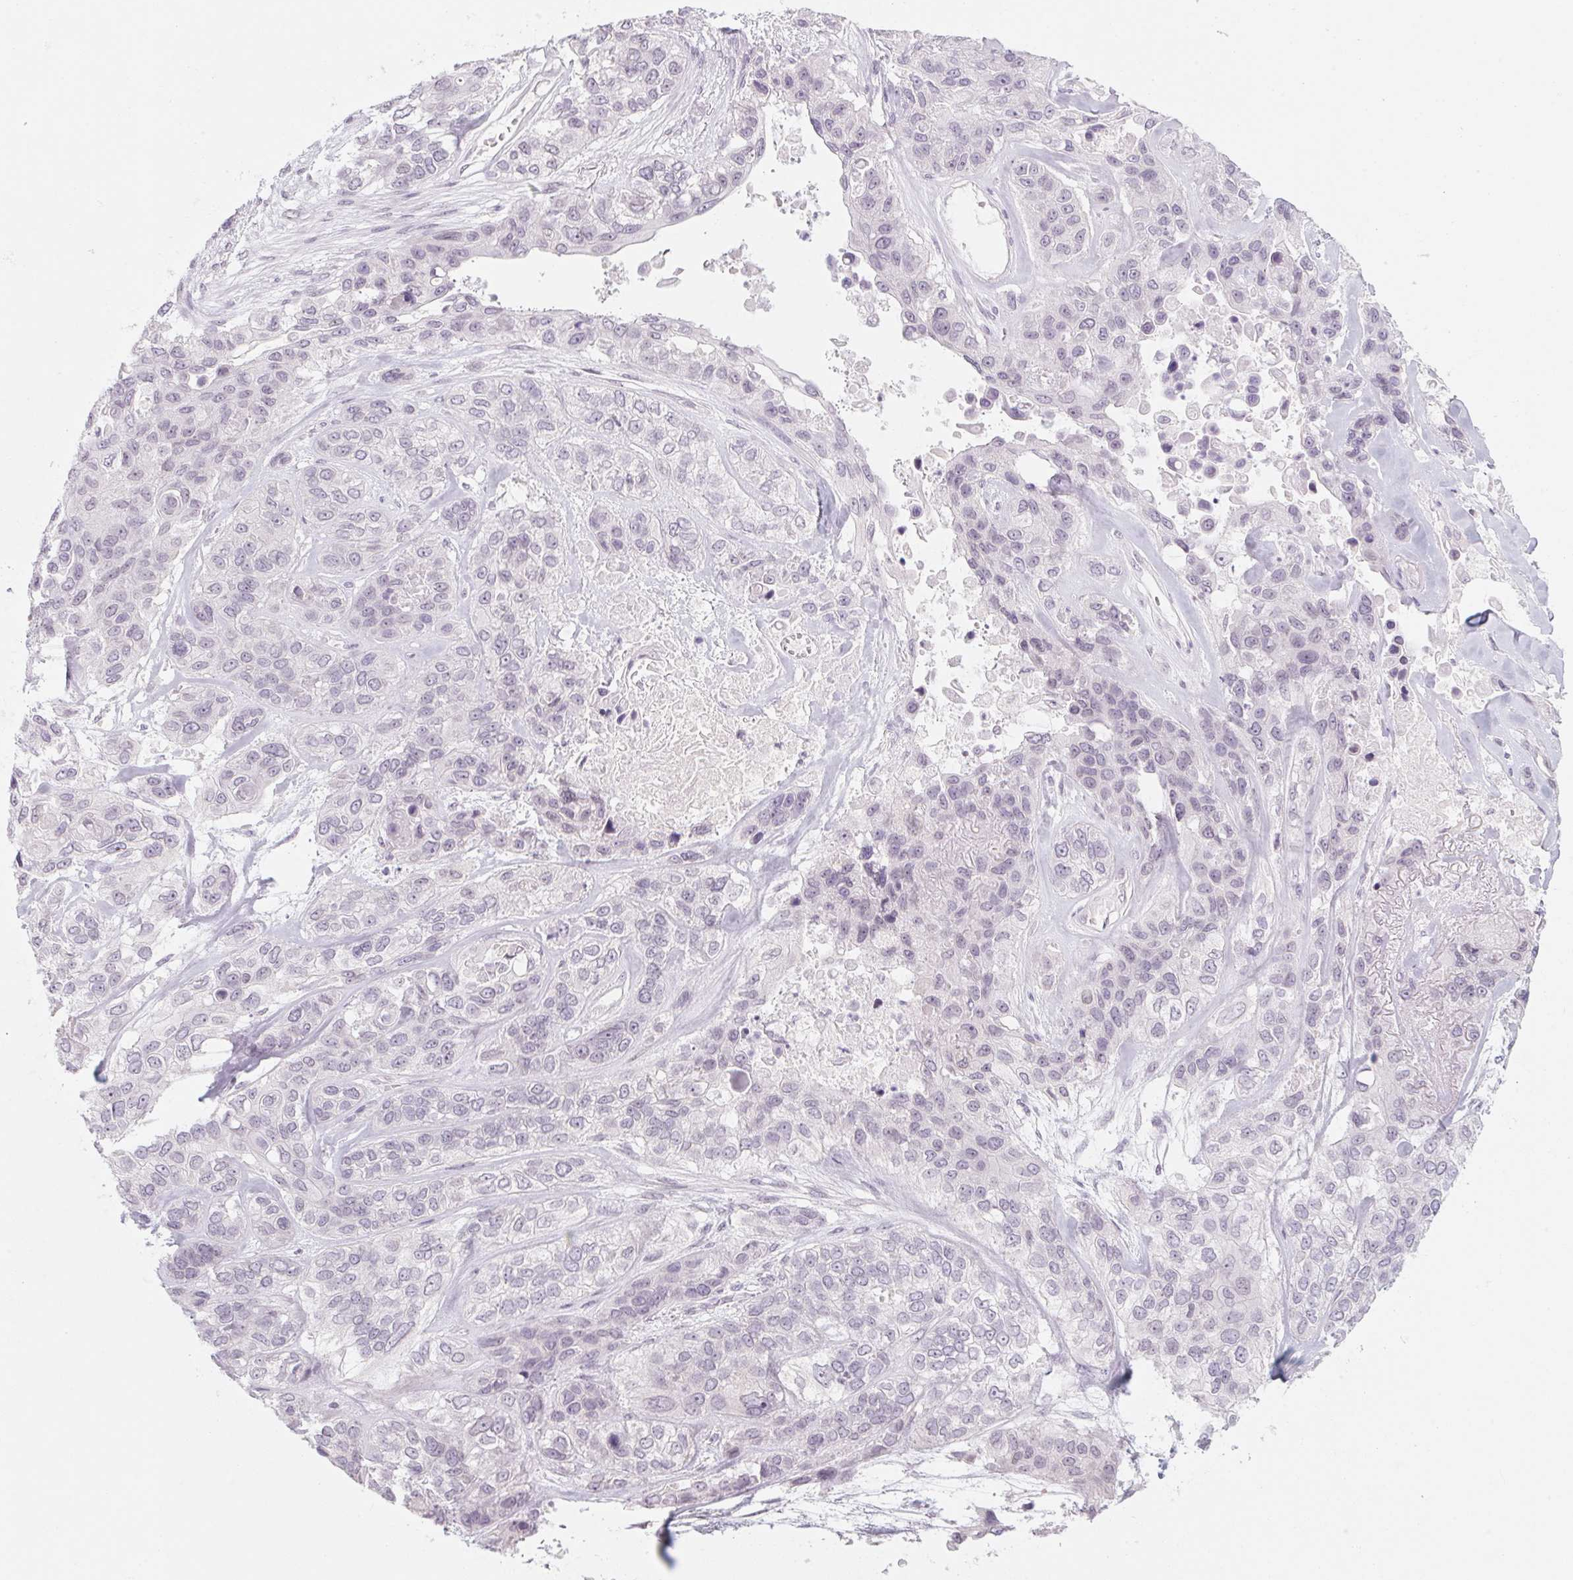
{"staining": {"intensity": "negative", "quantity": "none", "location": "none"}, "tissue": "lung cancer", "cell_type": "Tumor cells", "image_type": "cancer", "snomed": [{"axis": "morphology", "description": "Squamous cell carcinoma, NOS"}, {"axis": "topography", "description": "Lung"}], "caption": "The photomicrograph exhibits no significant staining in tumor cells of squamous cell carcinoma (lung).", "gene": "KCNQ2", "patient": {"sex": "female", "age": 70}}